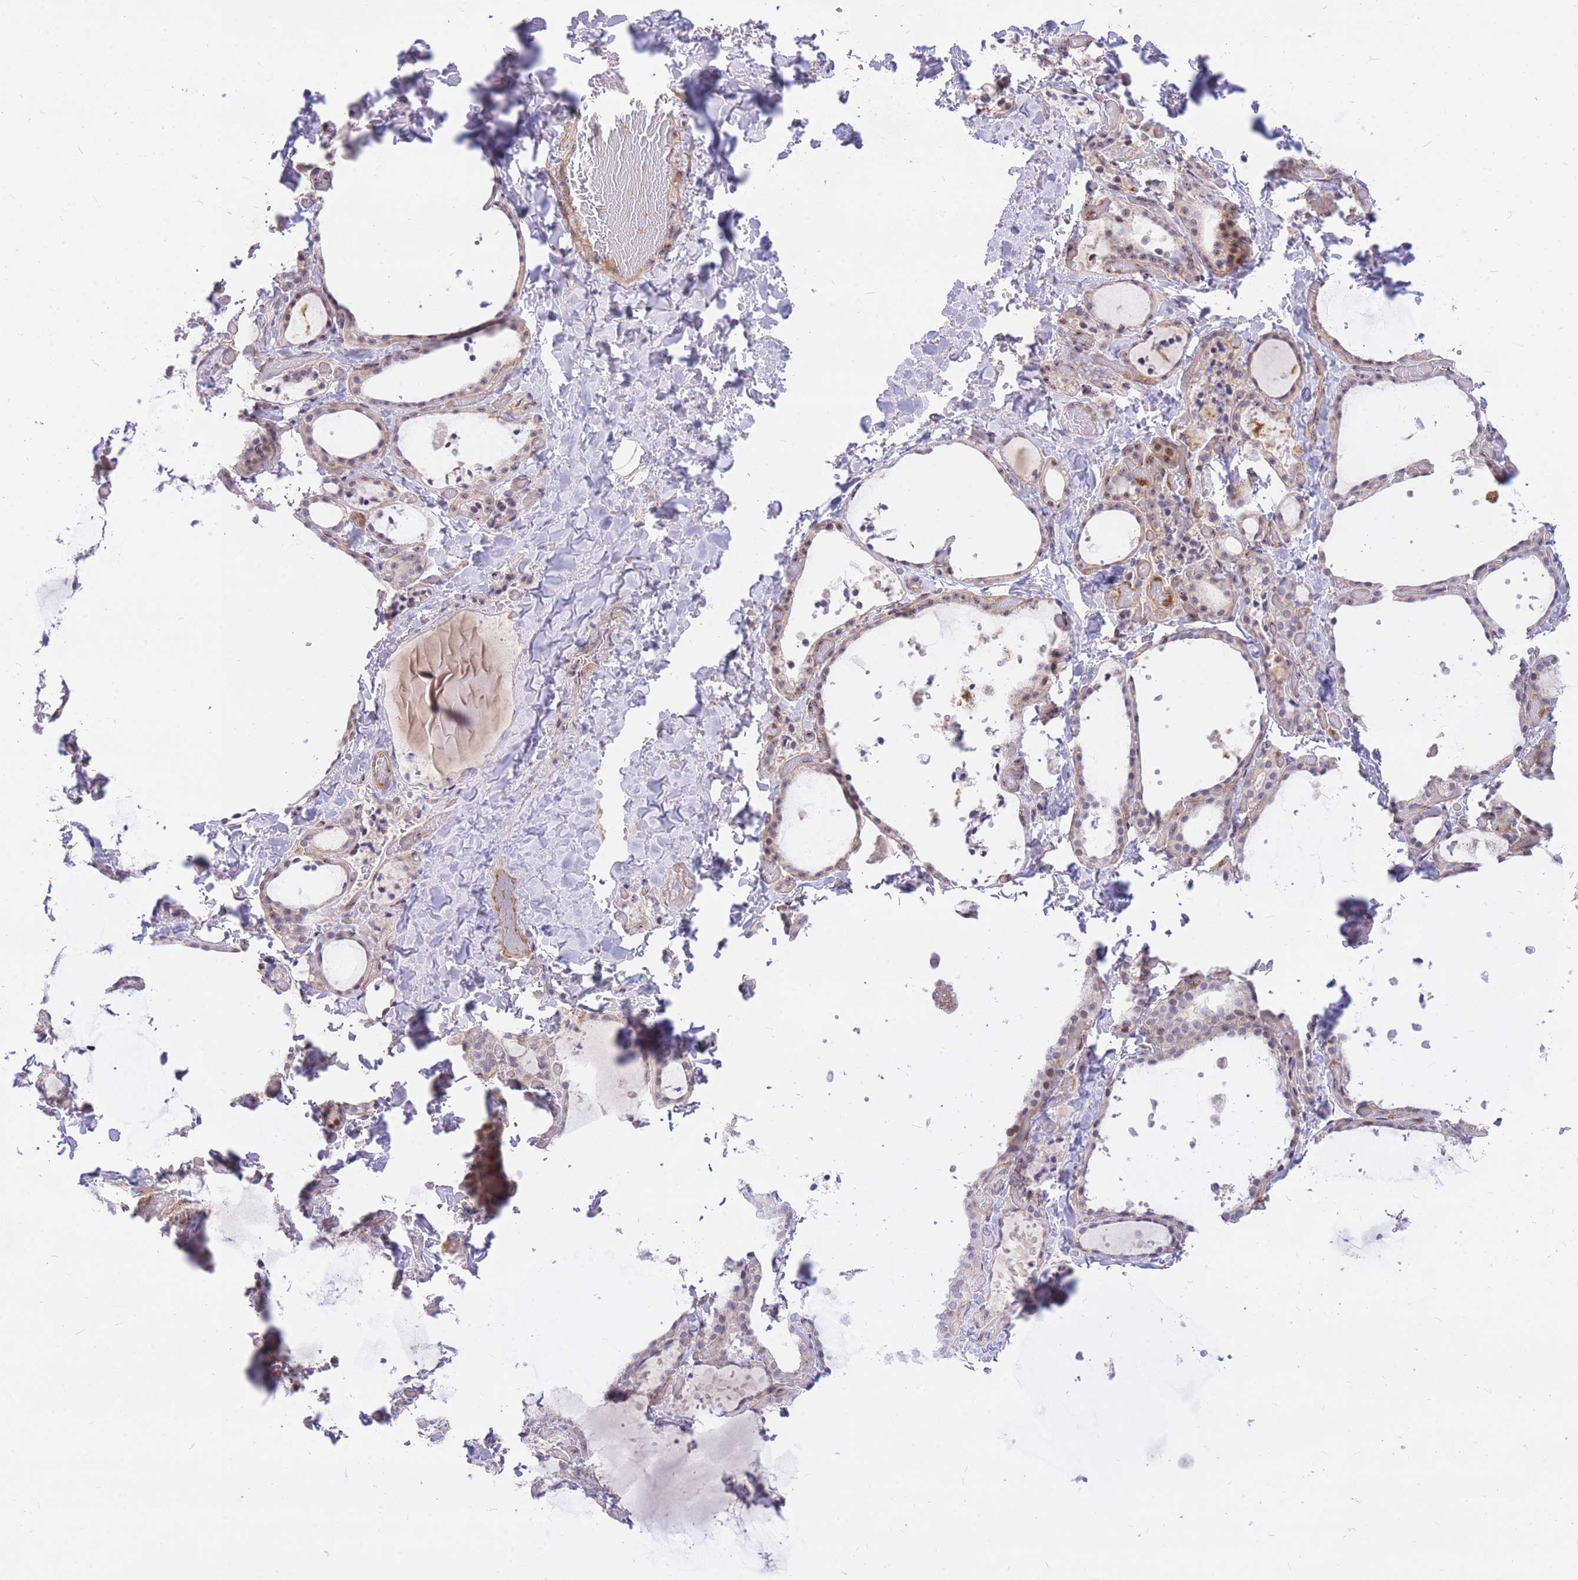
{"staining": {"intensity": "weak", "quantity": "25%-75%", "location": "nuclear"}, "tissue": "thyroid gland", "cell_type": "Glandular cells", "image_type": "normal", "snomed": [{"axis": "morphology", "description": "Normal tissue, NOS"}, {"axis": "topography", "description": "Thyroid gland"}], "caption": "DAB immunohistochemical staining of benign human thyroid gland shows weak nuclear protein expression in about 25%-75% of glandular cells.", "gene": "TLE2", "patient": {"sex": "female", "age": 44}}